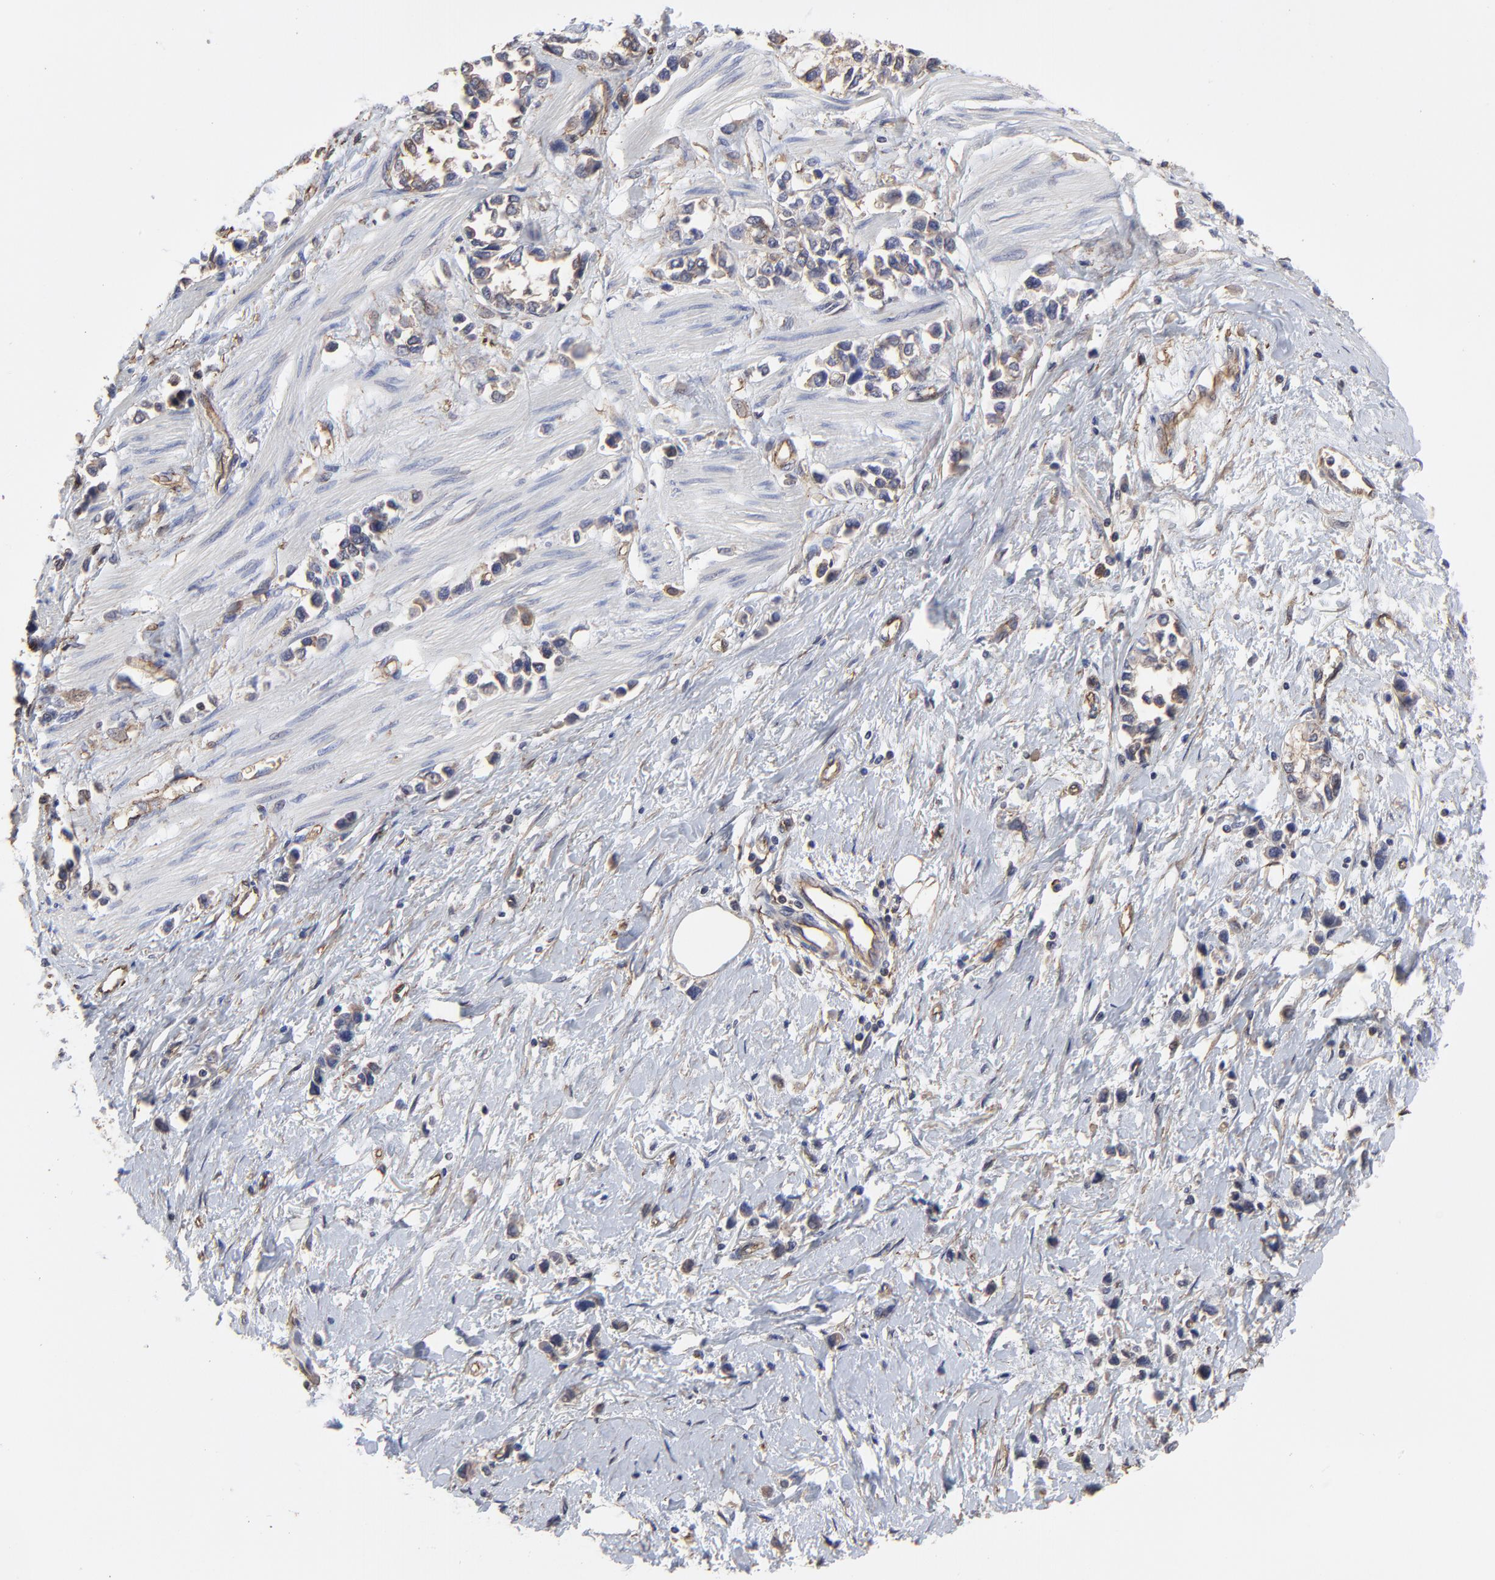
{"staining": {"intensity": "moderate", "quantity": ">75%", "location": "cytoplasmic/membranous"}, "tissue": "stomach cancer", "cell_type": "Tumor cells", "image_type": "cancer", "snomed": [{"axis": "morphology", "description": "Adenocarcinoma, NOS"}, {"axis": "topography", "description": "Stomach, upper"}], "caption": "Human adenocarcinoma (stomach) stained for a protein (brown) shows moderate cytoplasmic/membranous positive staining in approximately >75% of tumor cells.", "gene": "ARMT1", "patient": {"sex": "male", "age": 76}}